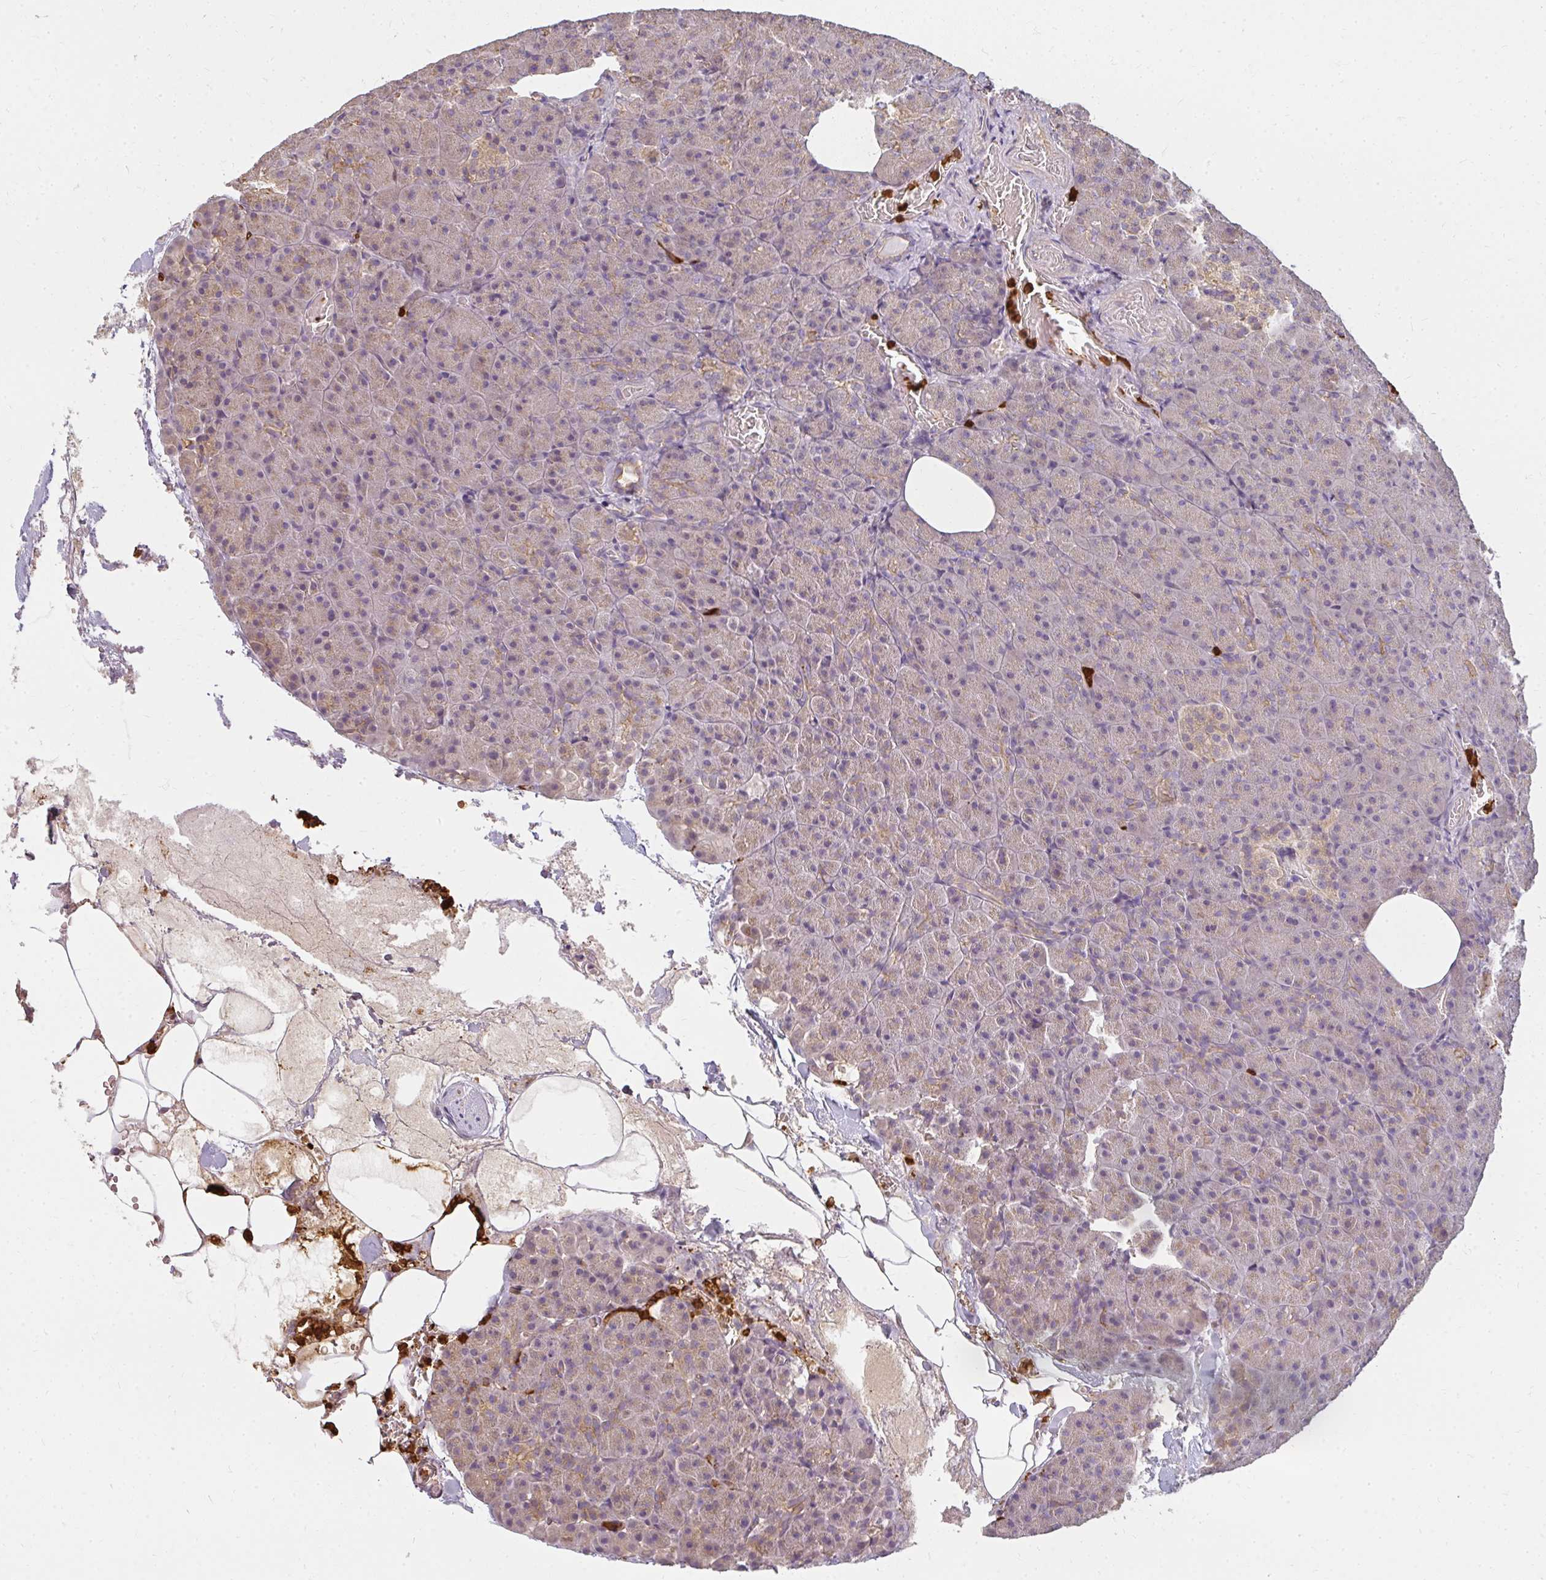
{"staining": {"intensity": "weak", "quantity": "<25%", "location": "cytoplasmic/membranous"}, "tissue": "pancreas", "cell_type": "Exocrine glandular cells", "image_type": "normal", "snomed": [{"axis": "morphology", "description": "Normal tissue, NOS"}, {"axis": "topography", "description": "Pancreas"}], "caption": "The image exhibits no staining of exocrine glandular cells in normal pancreas. (Stains: DAB (3,3'-diaminobenzidine) immunohistochemistry (IHC) with hematoxylin counter stain, Microscopy: brightfield microscopy at high magnification).", "gene": "CNTRL", "patient": {"sex": "female", "age": 74}}